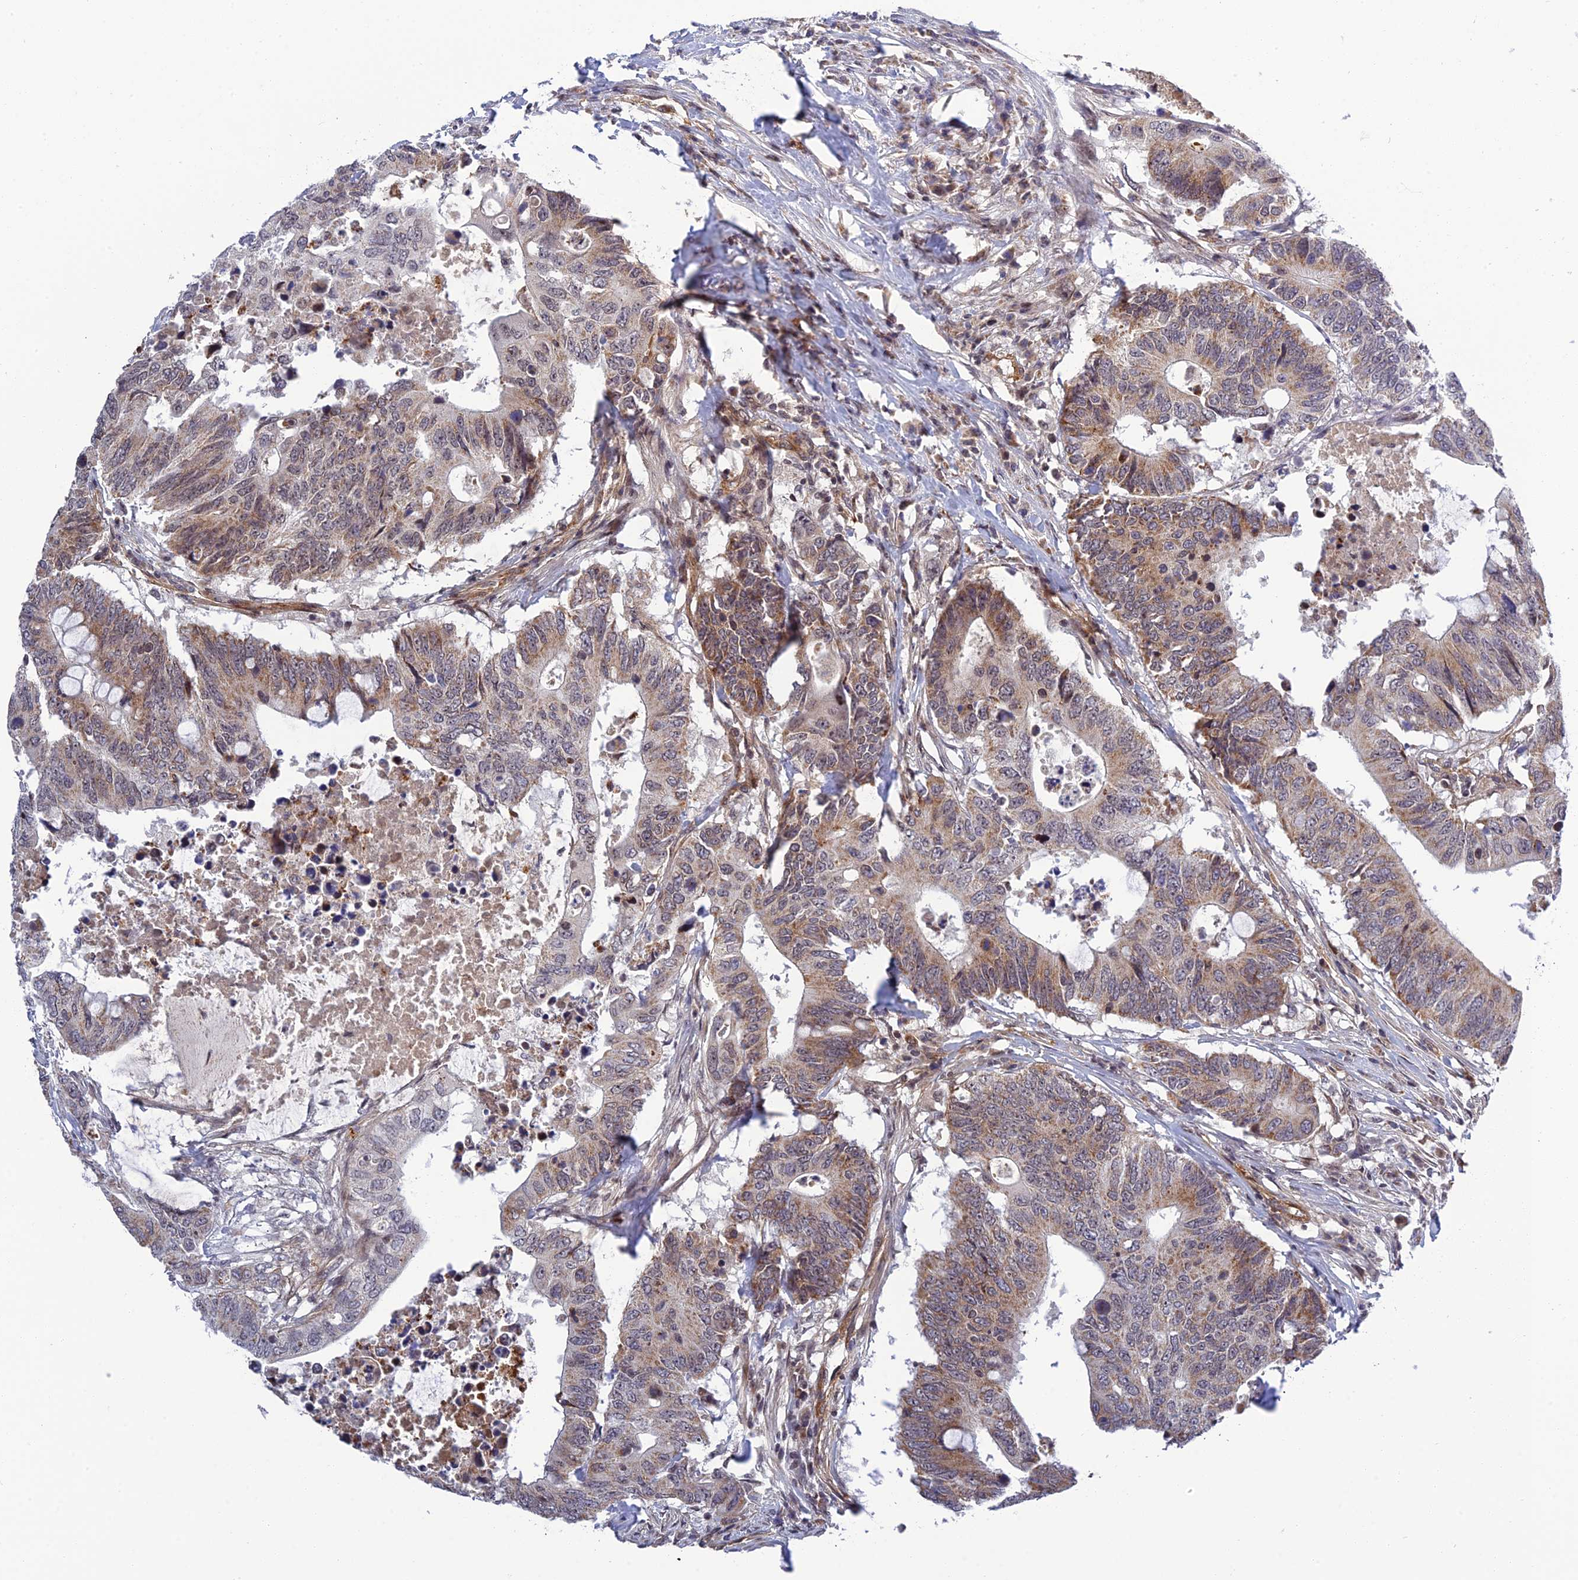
{"staining": {"intensity": "moderate", "quantity": "25%-75%", "location": "cytoplasmic/membranous"}, "tissue": "colorectal cancer", "cell_type": "Tumor cells", "image_type": "cancer", "snomed": [{"axis": "morphology", "description": "Adenocarcinoma, NOS"}, {"axis": "topography", "description": "Colon"}], "caption": "An IHC histopathology image of tumor tissue is shown. Protein staining in brown highlights moderate cytoplasmic/membranous positivity in adenocarcinoma (colorectal) within tumor cells.", "gene": "REXO1", "patient": {"sex": "male", "age": 71}}